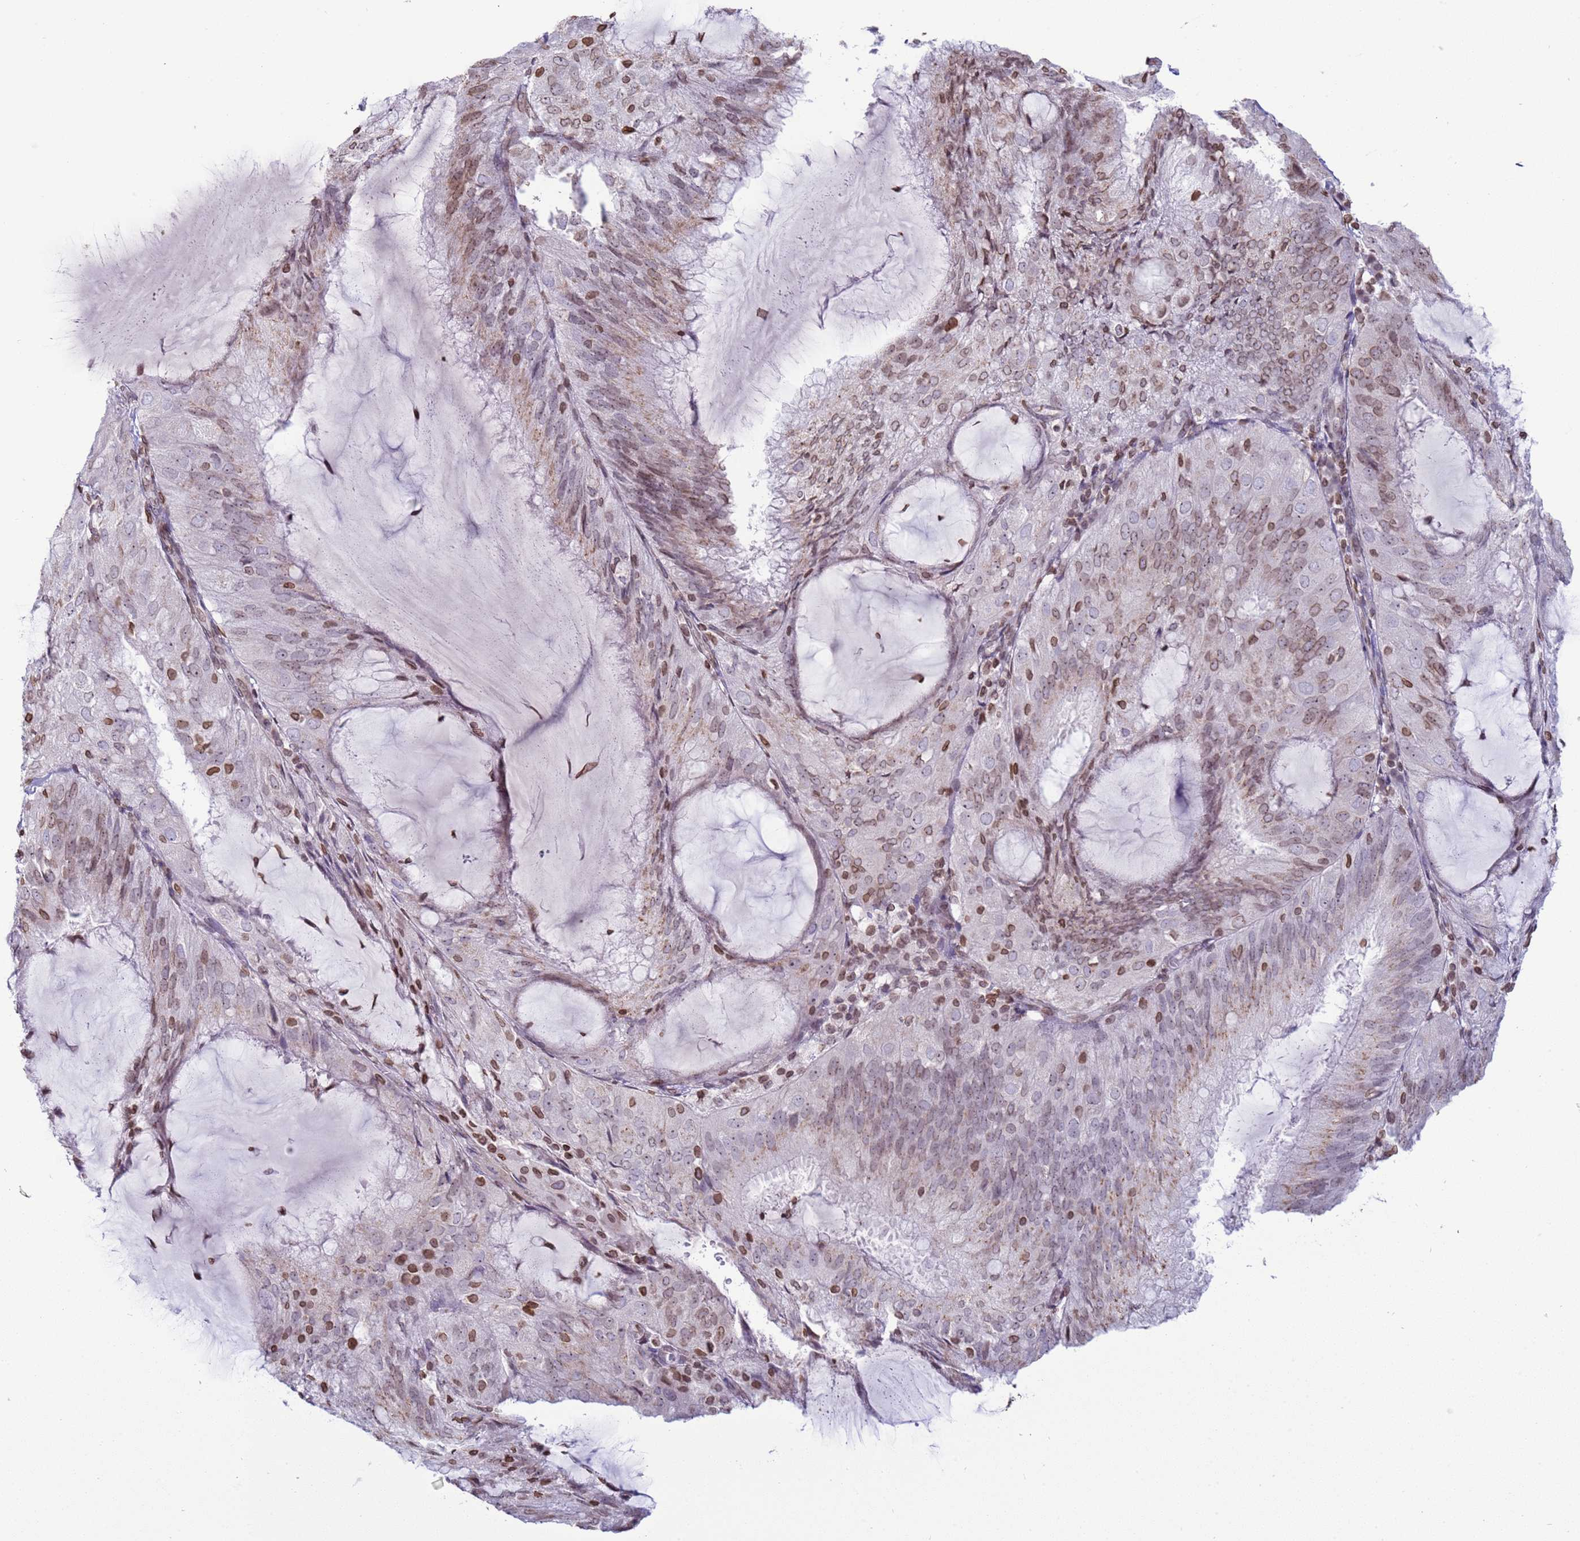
{"staining": {"intensity": "moderate", "quantity": "<25%", "location": "cytoplasmic/membranous,nuclear"}, "tissue": "endometrial cancer", "cell_type": "Tumor cells", "image_type": "cancer", "snomed": [{"axis": "morphology", "description": "Adenocarcinoma, NOS"}, {"axis": "topography", "description": "Endometrium"}], "caption": "This photomicrograph exhibits immunohistochemistry staining of endometrial adenocarcinoma, with low moderate cytoplasmic/membranous and nuclear expression in about <25% of tumor cells.", "gene": "DHX37", "patient": {"sex": "female", "age": 81}}